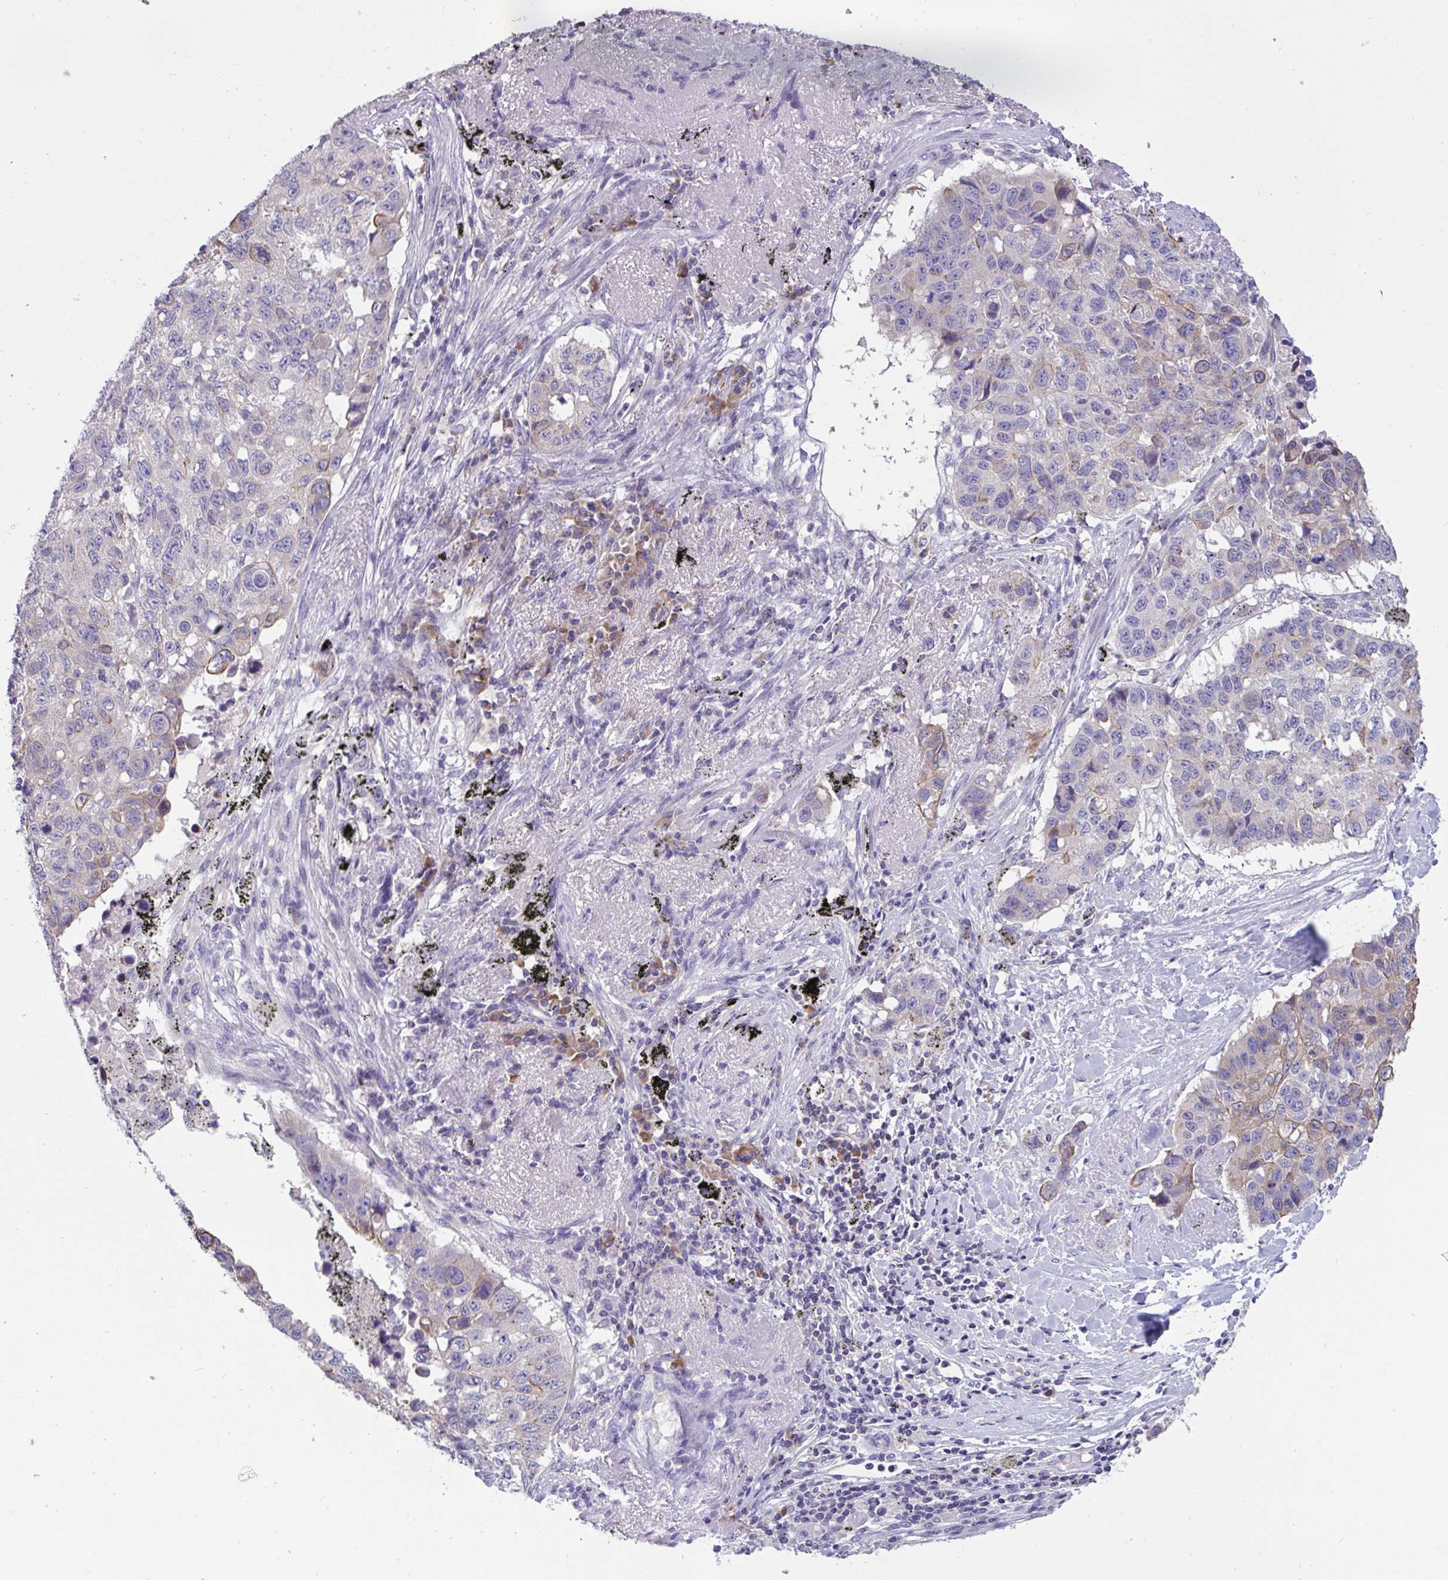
{"staining": {"intensity": "weak", "quantity": "<25%", "location": "cytoplasmic/membranous"}, "tissue": "lung cancer", "cell_type": "Tumor cells", "image_type": "cancer", "snomed": [{"axis": "morphology", "description": "Squamous cell carcinoma, NOS"}, {"axis": "topography", "description": "Lung"}], "caption": "This is an IHC micrograph of lung cancer (squamous cell carcinoma). There is no expression in tumor cells.", "gene": "TMEM41A", "patient": {"sex": "male", "age": 60}}